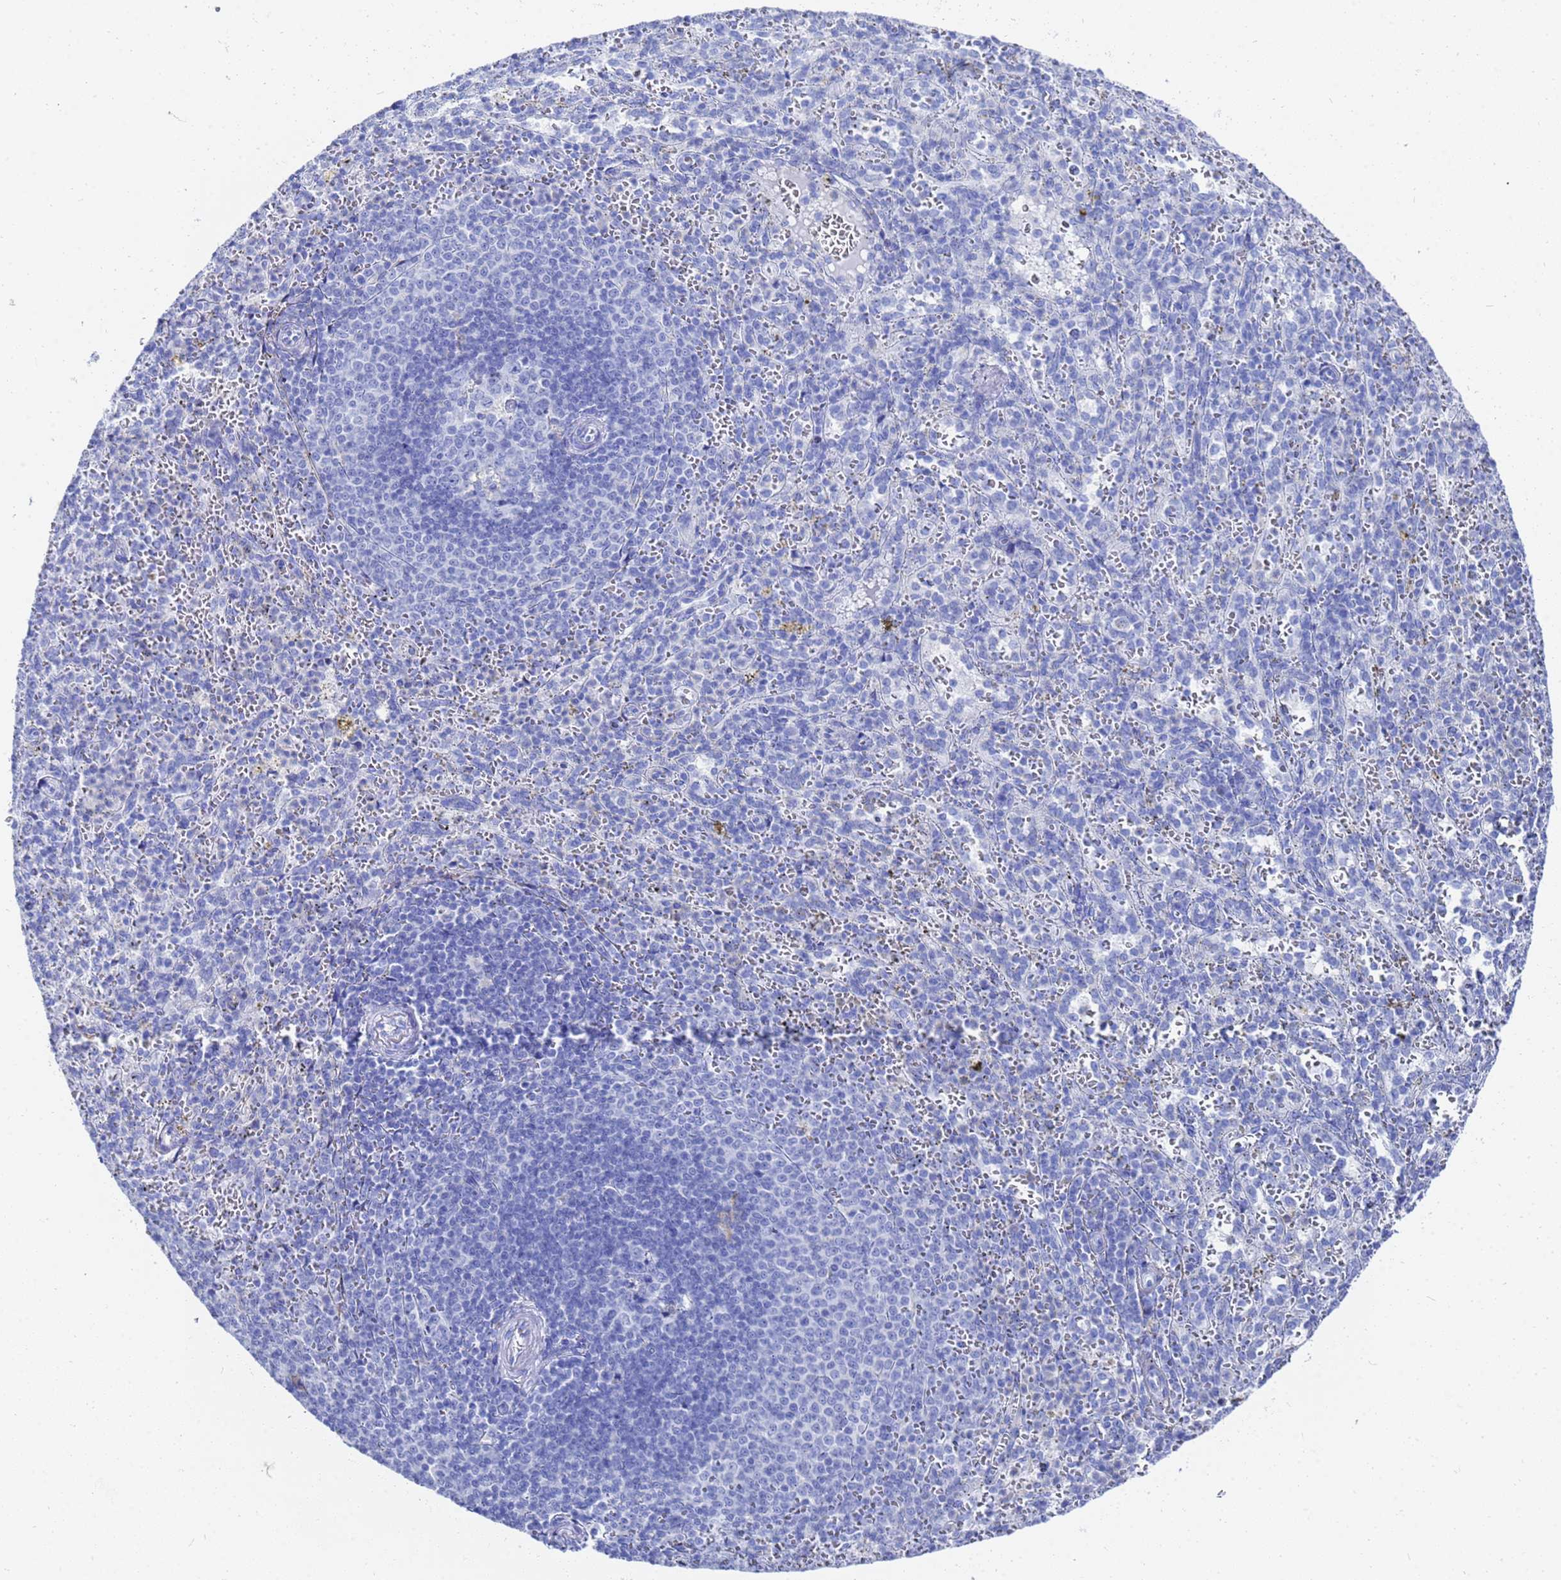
{"staining": {"intensity": "negative", "quantity": "none", "location": "none"}, "tissue": "spleen", "cell_type": "Cells in red pulp", "image_type": "normal", "snomed": [{"axis": "morphology", "description": "Normal tissue, NOS"}, {"axis": "topography", "description": "Spleen"}], "caption": "This is a photomicrograph of immunohistochemistry (IHC) staining of normal spleen, which shows no positivity in cells in red pulp. (Immunohistochemistry (ihc), brightfield microscopy, high magnification).", "gene": "GGT1", "patient": {"sex": "female", "age": 21}}